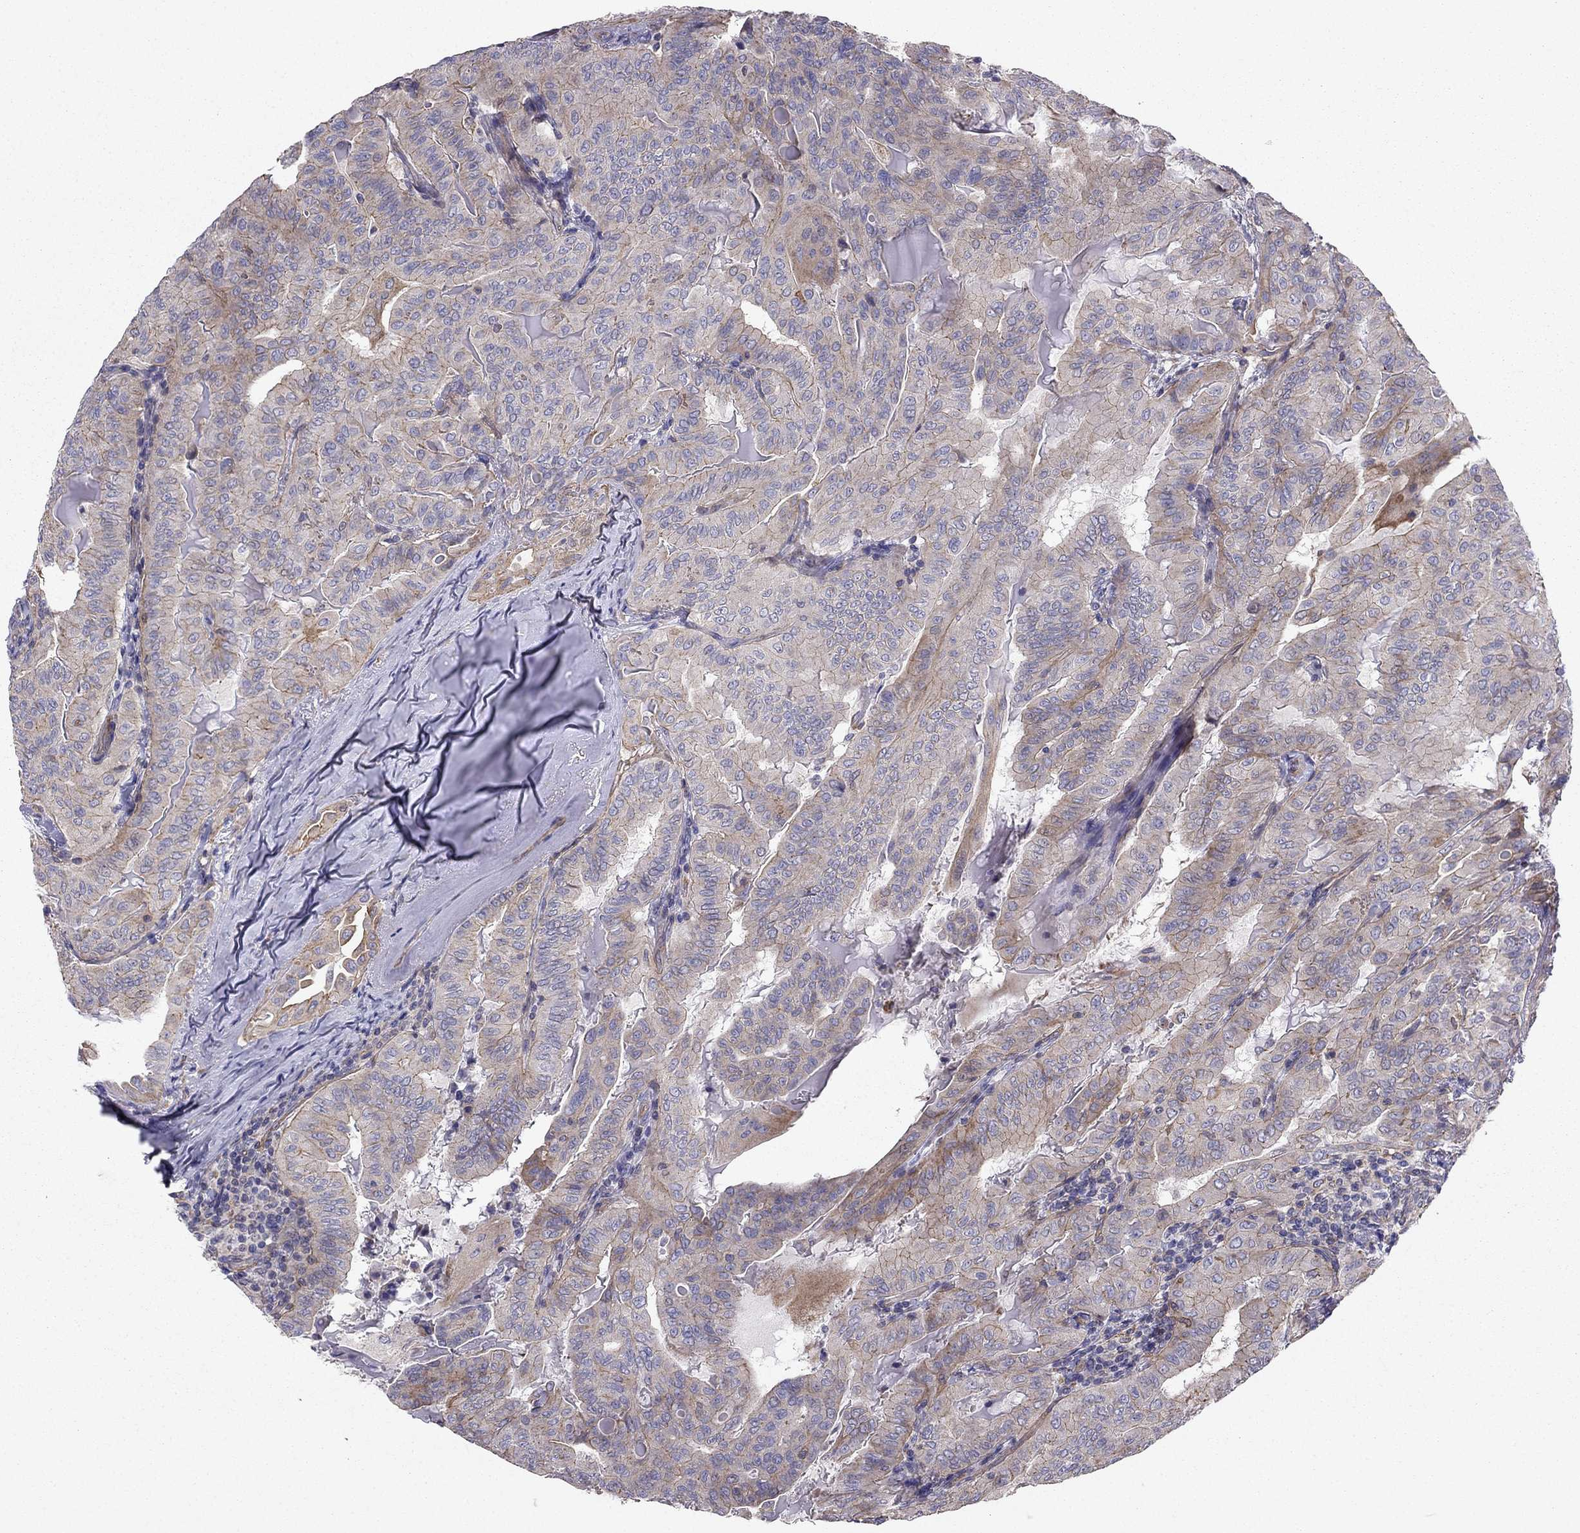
{"staining": {"intensity": "moderate", "quantity": "25%-75%", "location": "cytoplasmic/membranous"}, "tissue": "thyroid cancer", "cell_type": "Tumor cells", "image_type": "cancer", "snomed": [{"axis": "morphology", "description": "Papillary adenocarcinoma, NOS"}, {"axis": "topography", "description": "Thyroid gland"}], "caption": "This is a micrograph of IHC staining of thyroid papillary adenocarcinoma, which shows moderate staining in the cytoplasmic/membranous of tumor cells.", "gene": "ENOX1", "patient": {"sex": "female", "age": 68}}